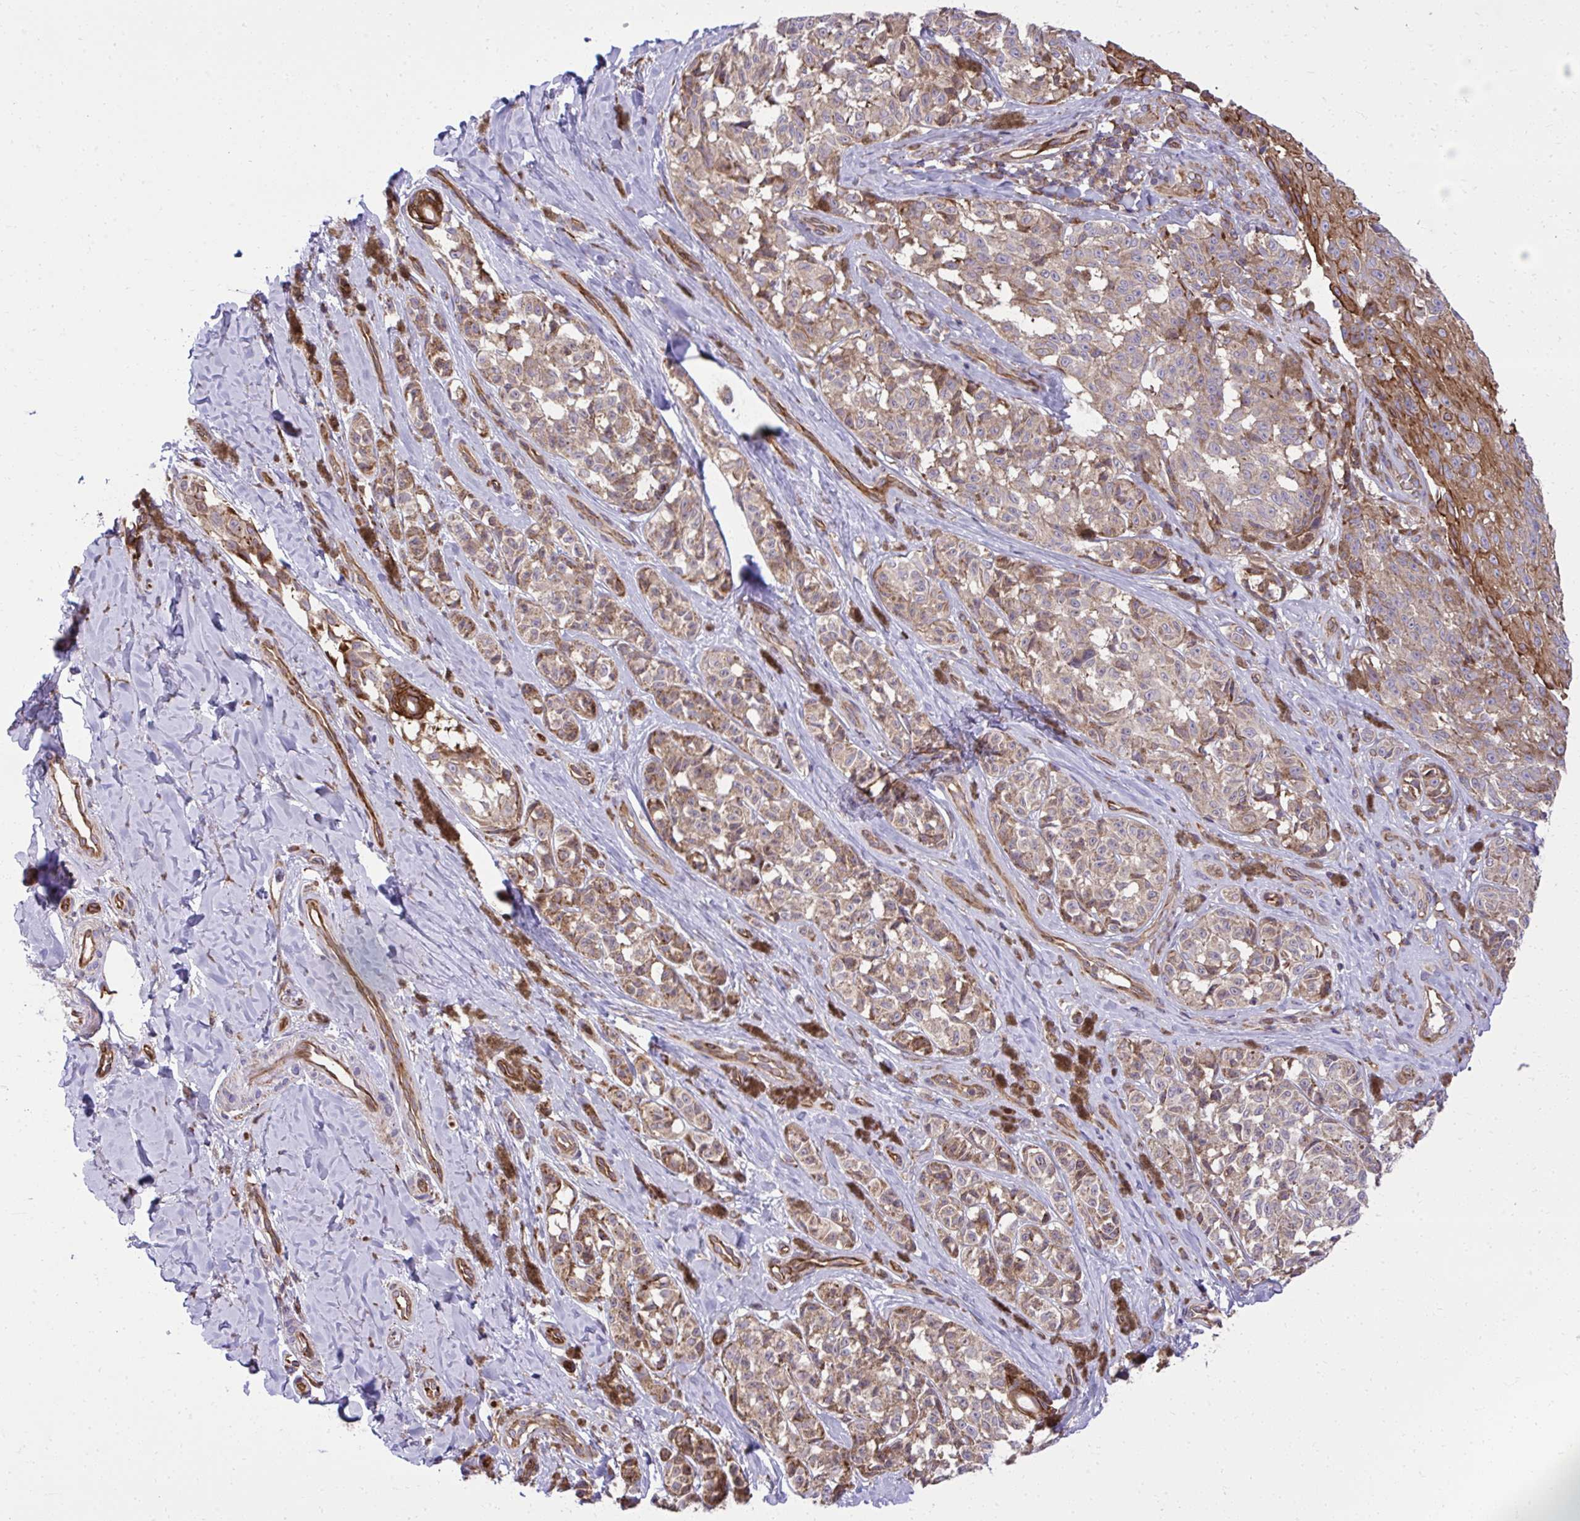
{"staining": {"intensity": "weak", "quantity": ">75%", "location": "cytoplasmic/membranous"}, "tissue": "melanoma", "cell_type": "Tumor cells", "image_type": "cancer", "snomed": [{"axis": "morphology", "description": "Malignant melanoma, NOS"}, {"axis": "topography", "description": "Skin"}], "caption": "Immunohistochemistry (IHC) image of melanoma stained for a protein (brown), which demonstrates low levels of weak cytoplasmic/membranous staining in about >75% of tumor cells.", "gene": "NMNAT3", "patient": {"sex": "female", "age": 65}}